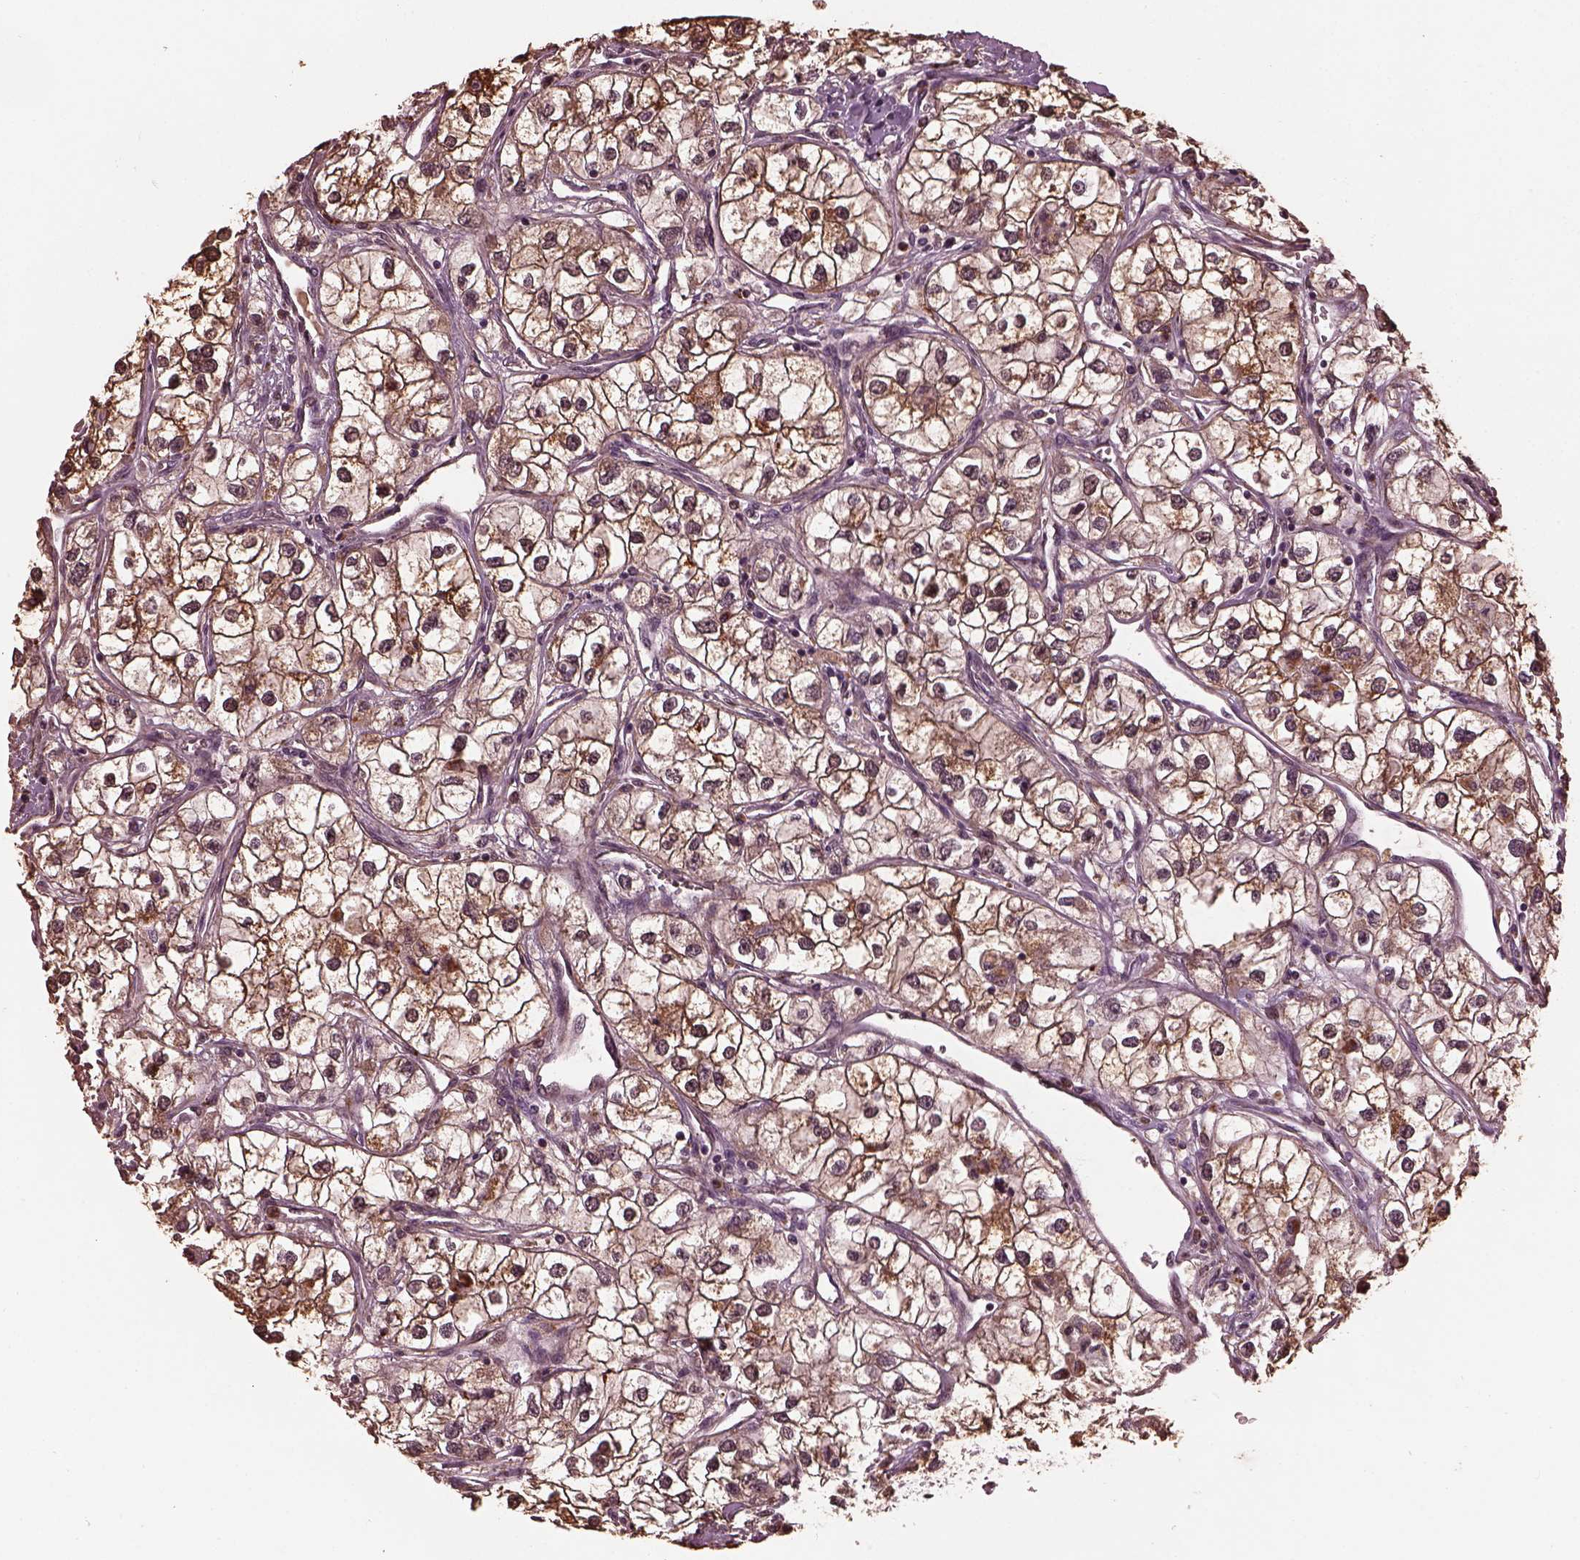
{"staining": {"intensity": "strong", "quantity": ">75%", "location": "cytoplasmic/membranous"}, "tissue": "renal cancer", "cell_type": "Tumor cells", "image_type": "cancer", "snomed": [{"axis": "morphology", "description": "Adenocarcinoma, NOS"}, {"axis": "topography", "description": "Kidney"}], "caption": "IHC of adenocarcinoma (renal) reveals high levels of strong cytoplasmic/membranous staining in approximately >75% of tumor cells.", "gene": "RUFY3", "patient": {"sex": "male", "age": 59}}